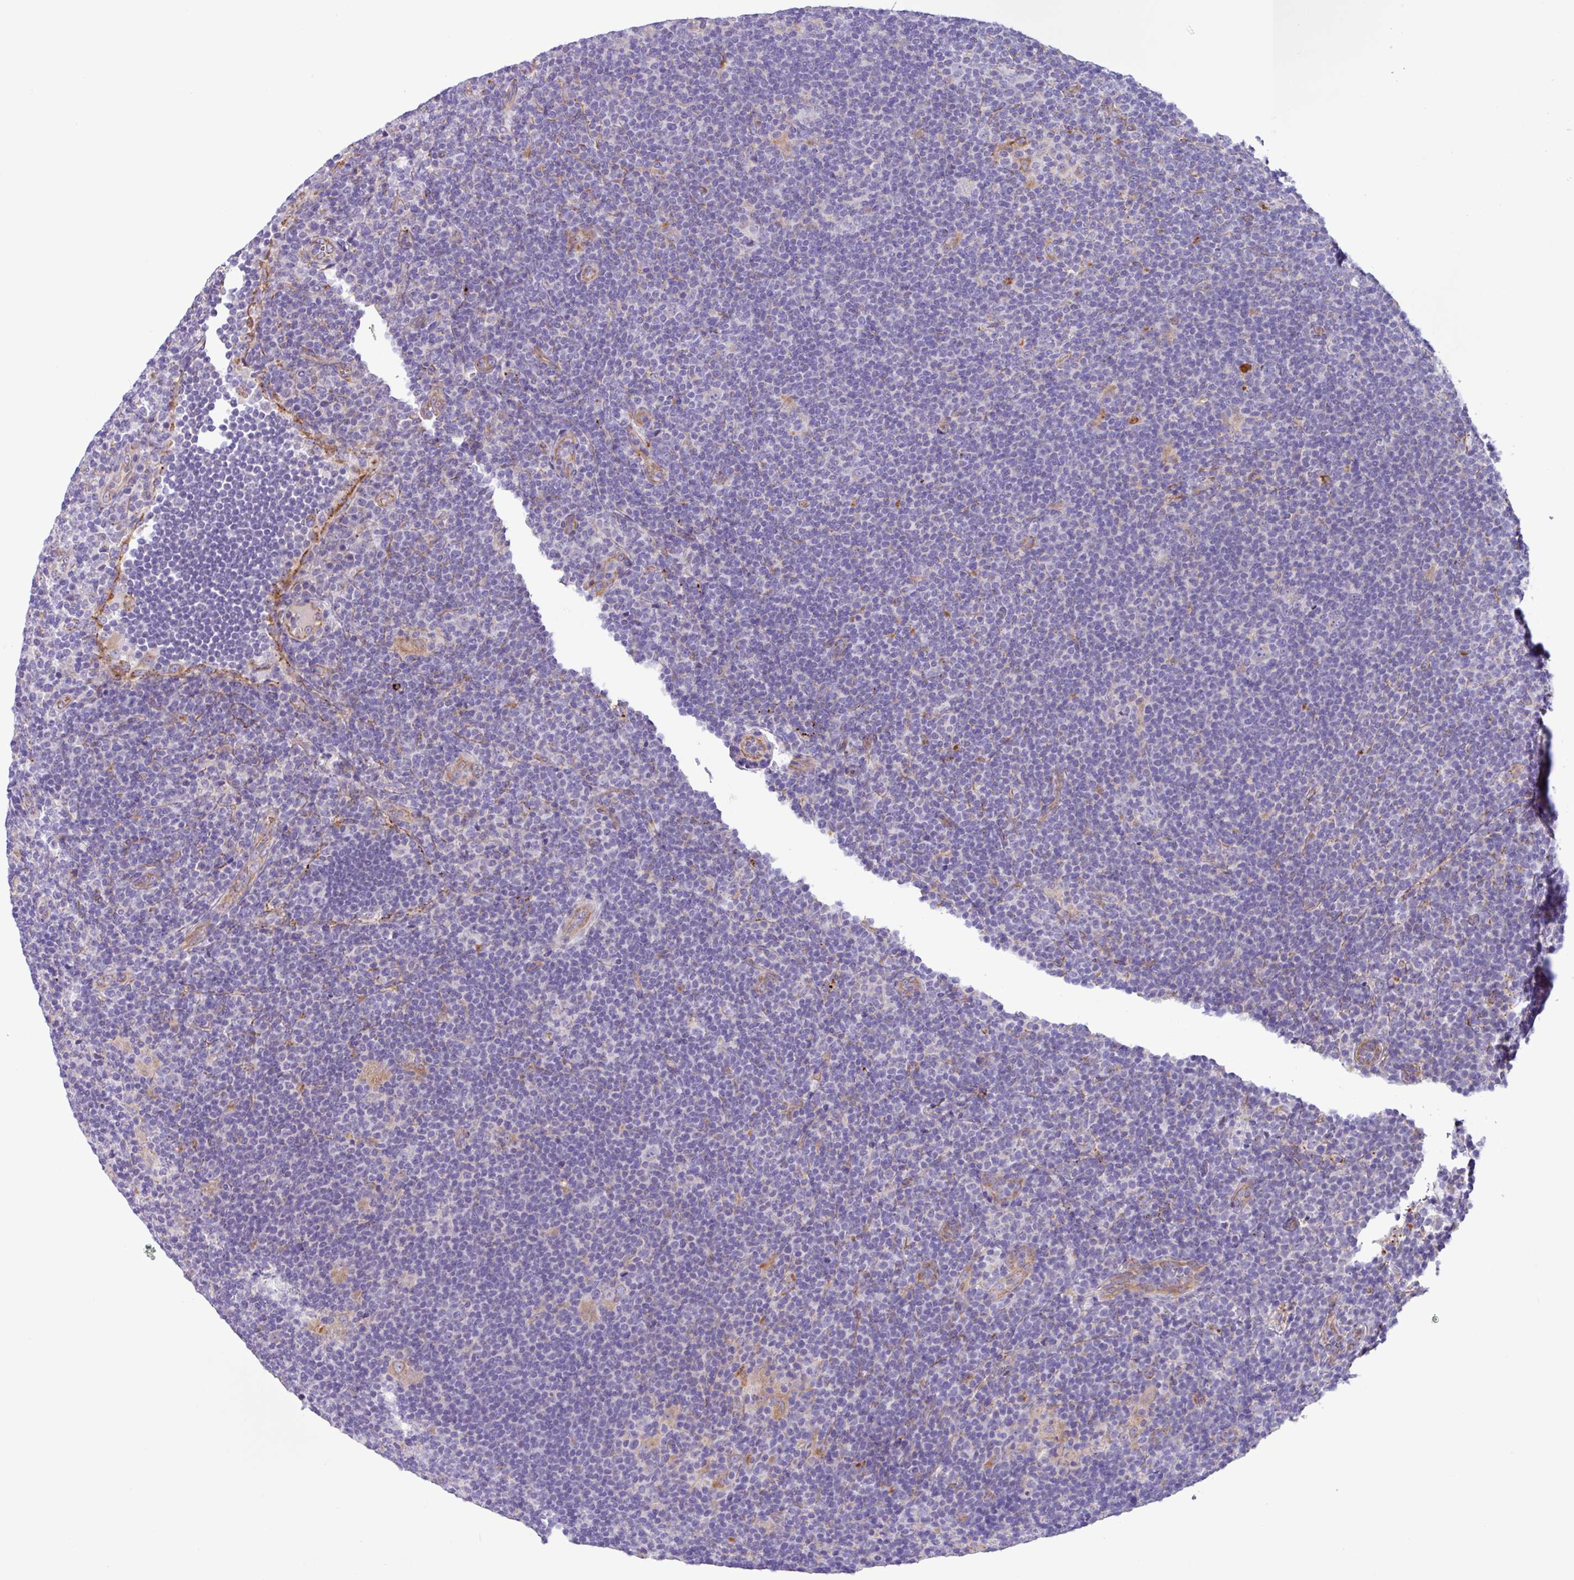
{"staining": {"intensity": "negative", "quantity": "none", "location": "none"}, "tissue": "lymphoma", "cell_type": "Tumor cells", "image_type": "cancer", "snomed": [{"axis": "morphology", "description": "Hodgkin's disease, NOS"}, {"axis": "topography", "description": "Lymph node"}], "caption": "Tumor cells show no significant positivity in lymphoma.", "gene": "MRM2", "patient": {"sex": "female", "age": 57}}